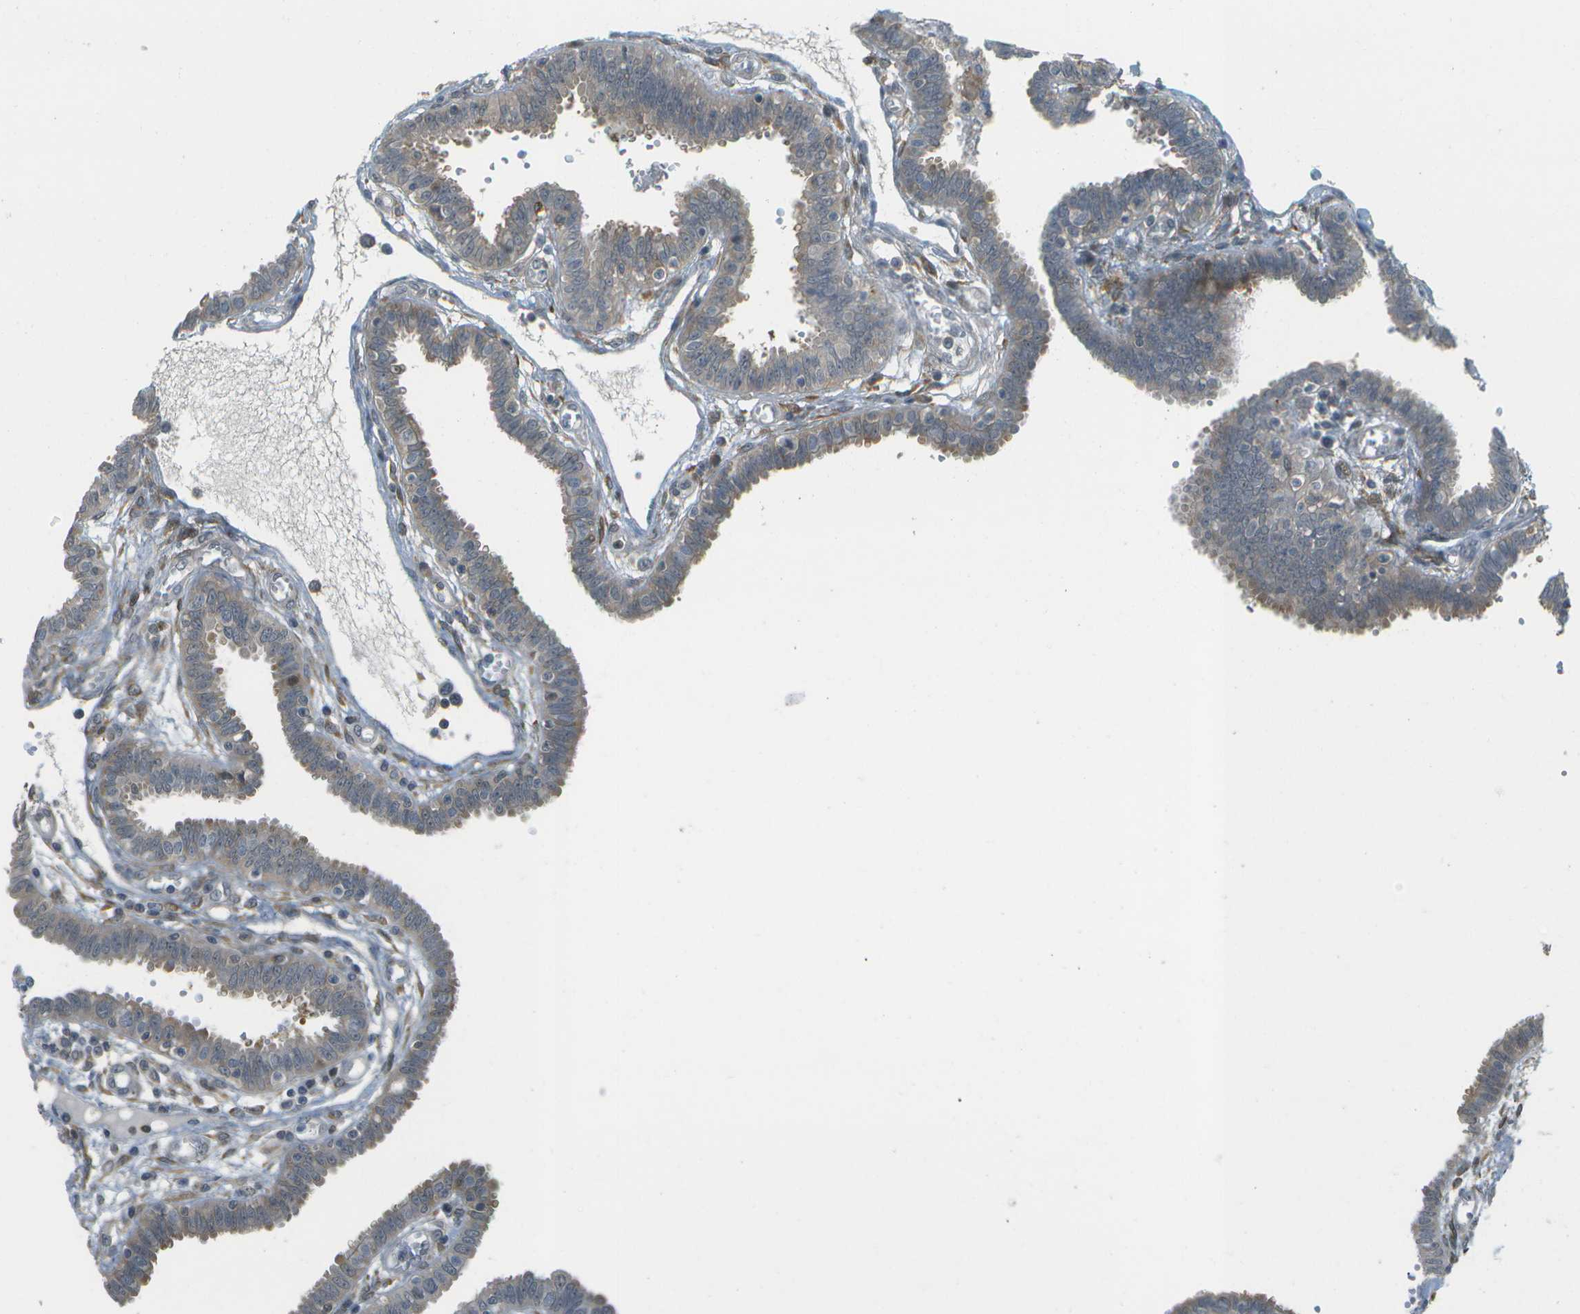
{"staining": {"intensity": "moderate", "quantity": ">75%", "location": "cytoplasmic/membranous"}, "tissue": "fallopian tube", "cell_type": "Glandular cells", "image_type": "normal", "snomed": [{"axis": "morphology", "description": "Normal tissue, NOS"}, {"axis": "topography", "description": "Fallopian tube"}], "caption": "Immunohistochemistry image of benign fallopian tube: human fallopian tube stained using IHC shows medium levels of moderate protein expression localized specifically in the cytoplasmic/membranous of glandular cells, appearing as a cytoplasmic/membranous brown color.", "gene": "WNK2", "patient": {"sex": "female", "age": 32}}